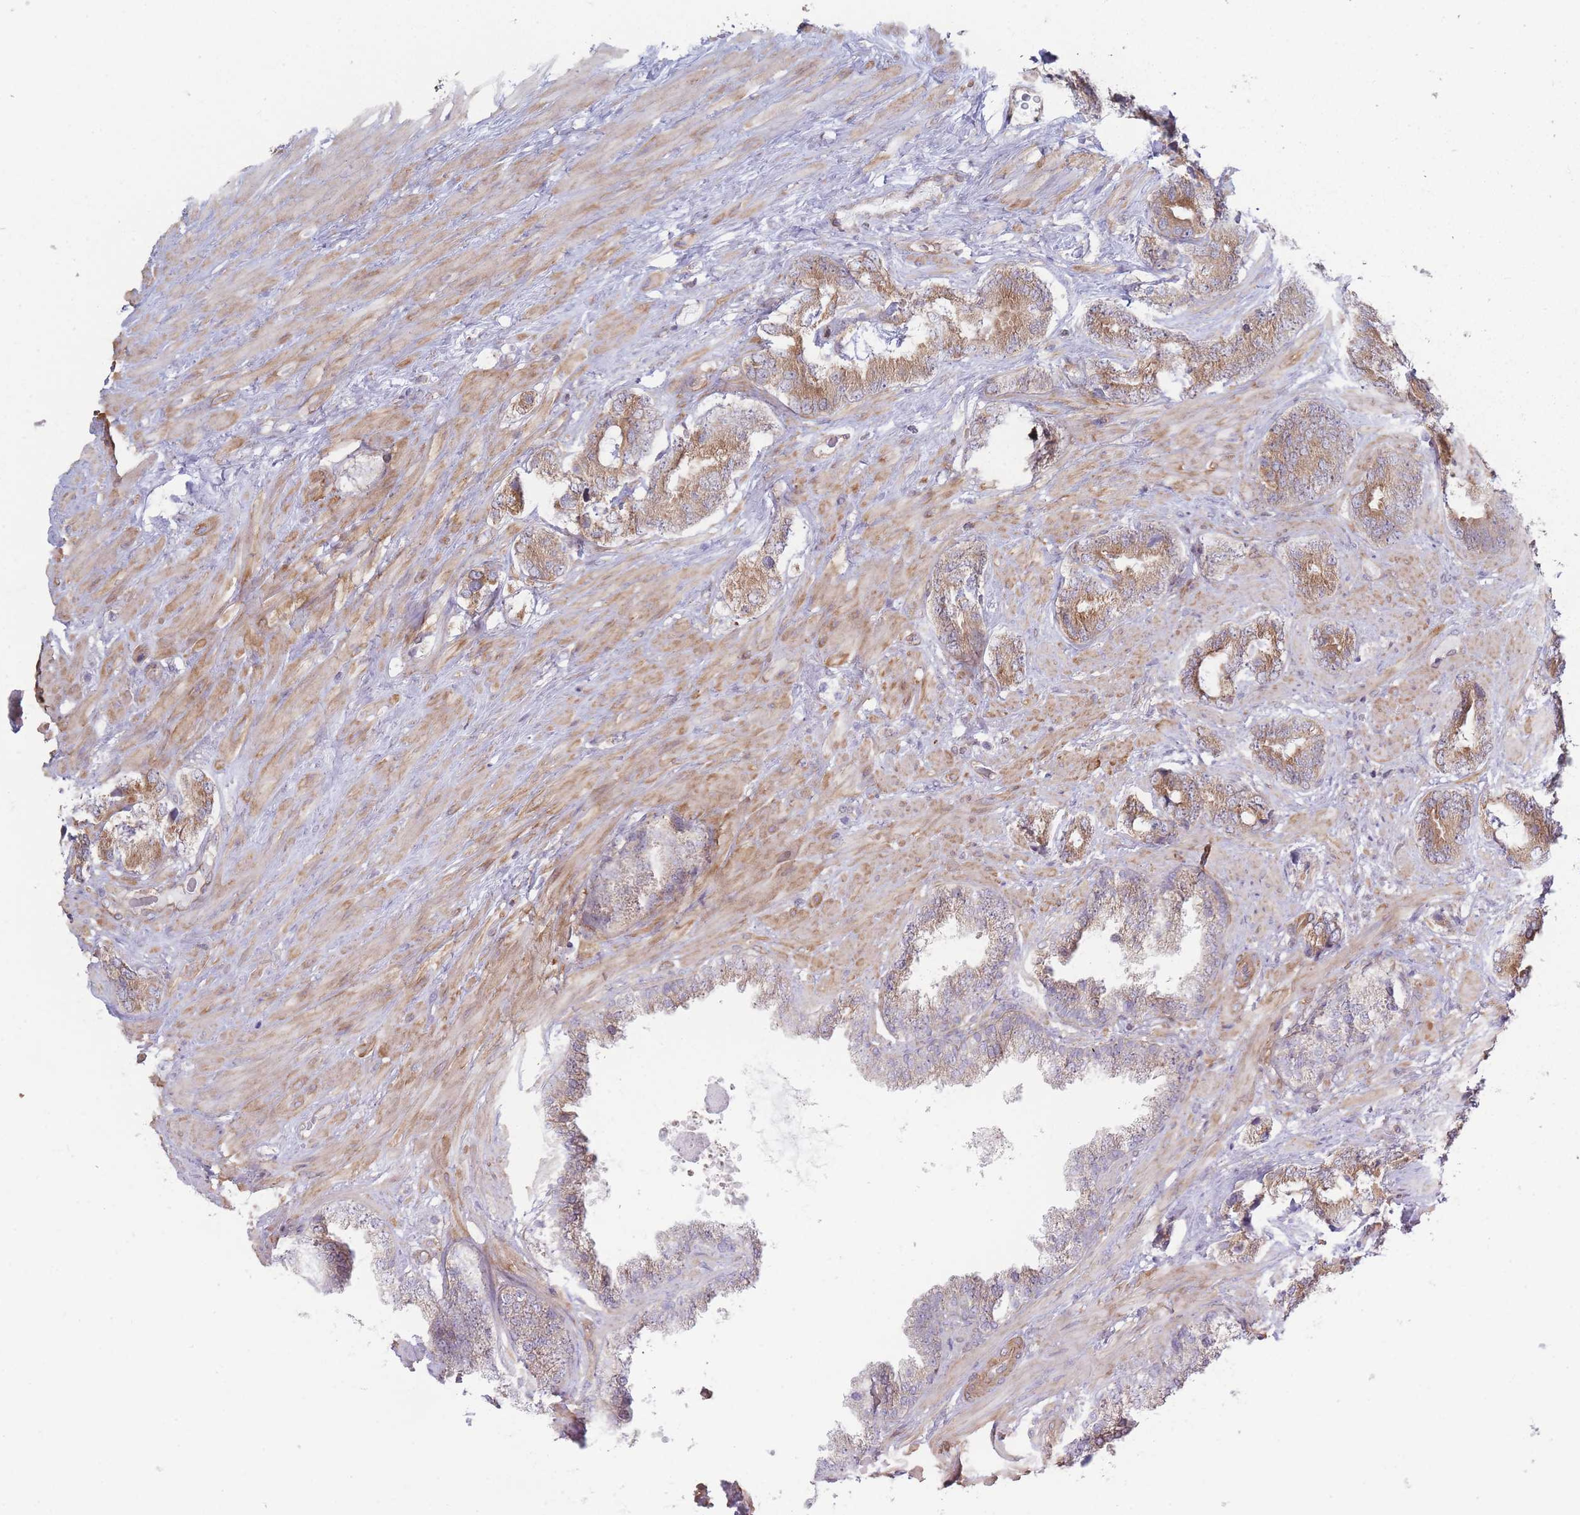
{"staining": {"intensity": "moderate", "quantity": "25%-75%", "location": "cytoplasmic/membranous"}, "tissue": "prostate cancer", "cell_type": "Tumor cells", "image_type": "cancer", "snomed": [{"axis": "morphology", "description": "Adenocarcinoma, High grade"}, {"axis": "topography", "description": "Prostate"}], "caption": "Protein staining demonstrates moderate cytoplasmic/membranous expression in about 25%-75% of tumor cells in prostate high-grade adenocarcinoma.", "gene": "VRK2", "patient": {"sex": "male", "age": 71}}